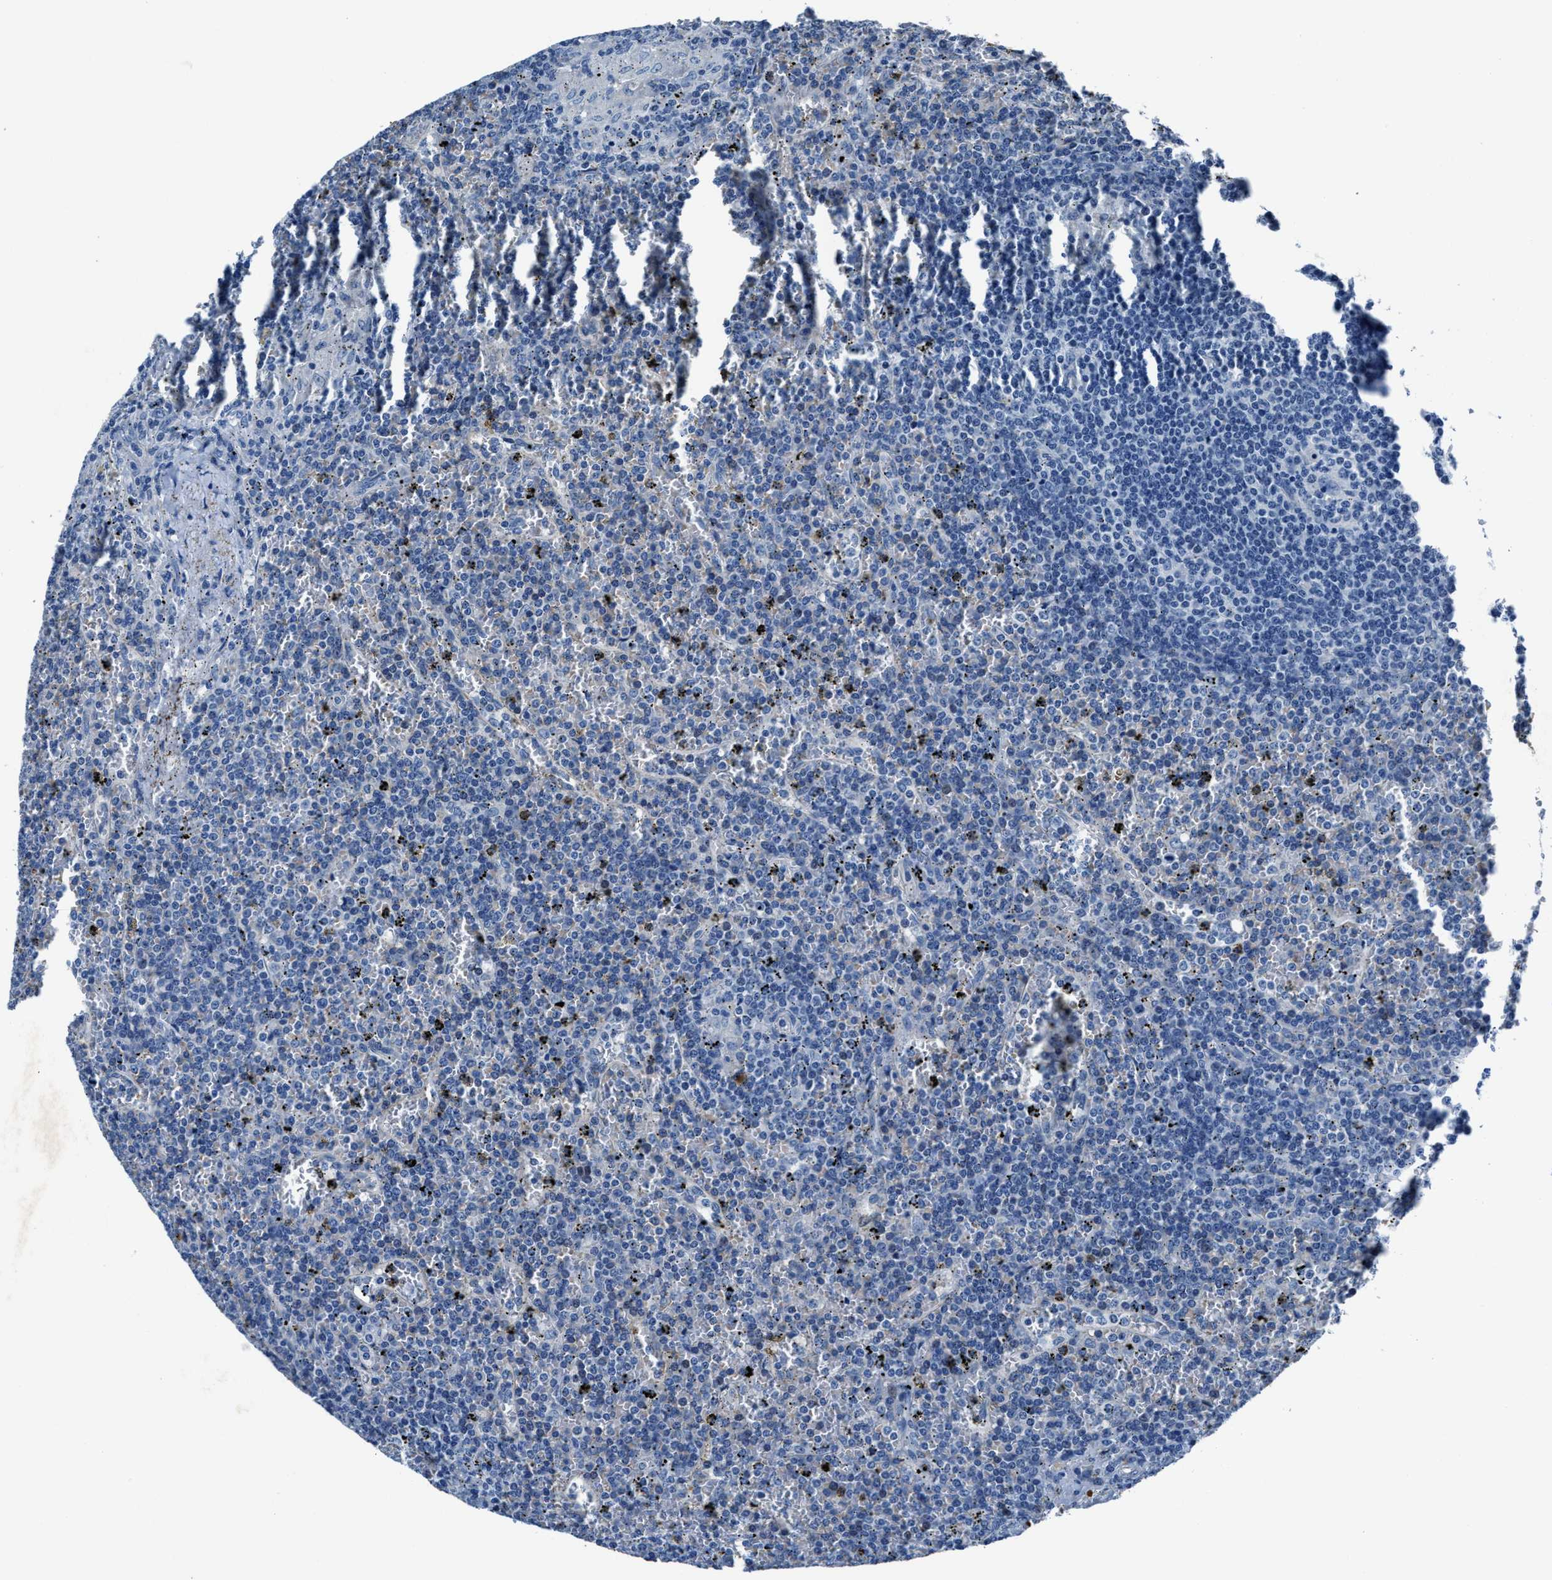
{"staining": {"intensity": "negative", "quantity": "none", "location": "none"}, "tissue": "lymphoma", "cell_type": "Tumor cells", "image_type": "cancer", "snomed": [{"axis": "morphology", "description": "Malignant lymphoma, non-Hodgkin's type, Low grade"}, {"axis": "topography", "description": "Spleen"}], "caption": "A high-resolution micrograph shows immunohistochemistry (IHC) staining of low-grade malignant lymphoma, non-Hodgkin's type, which demonstrates no significant positivity in tumor cells. Brightfield microscopy of IHC stained with DAB (3,3'-diaminobenzidine) (brown) and hematoxylin (blue), captured at high magnification.", "gene": "NACAD", "patient": {"sex": "female", "age": 19}}